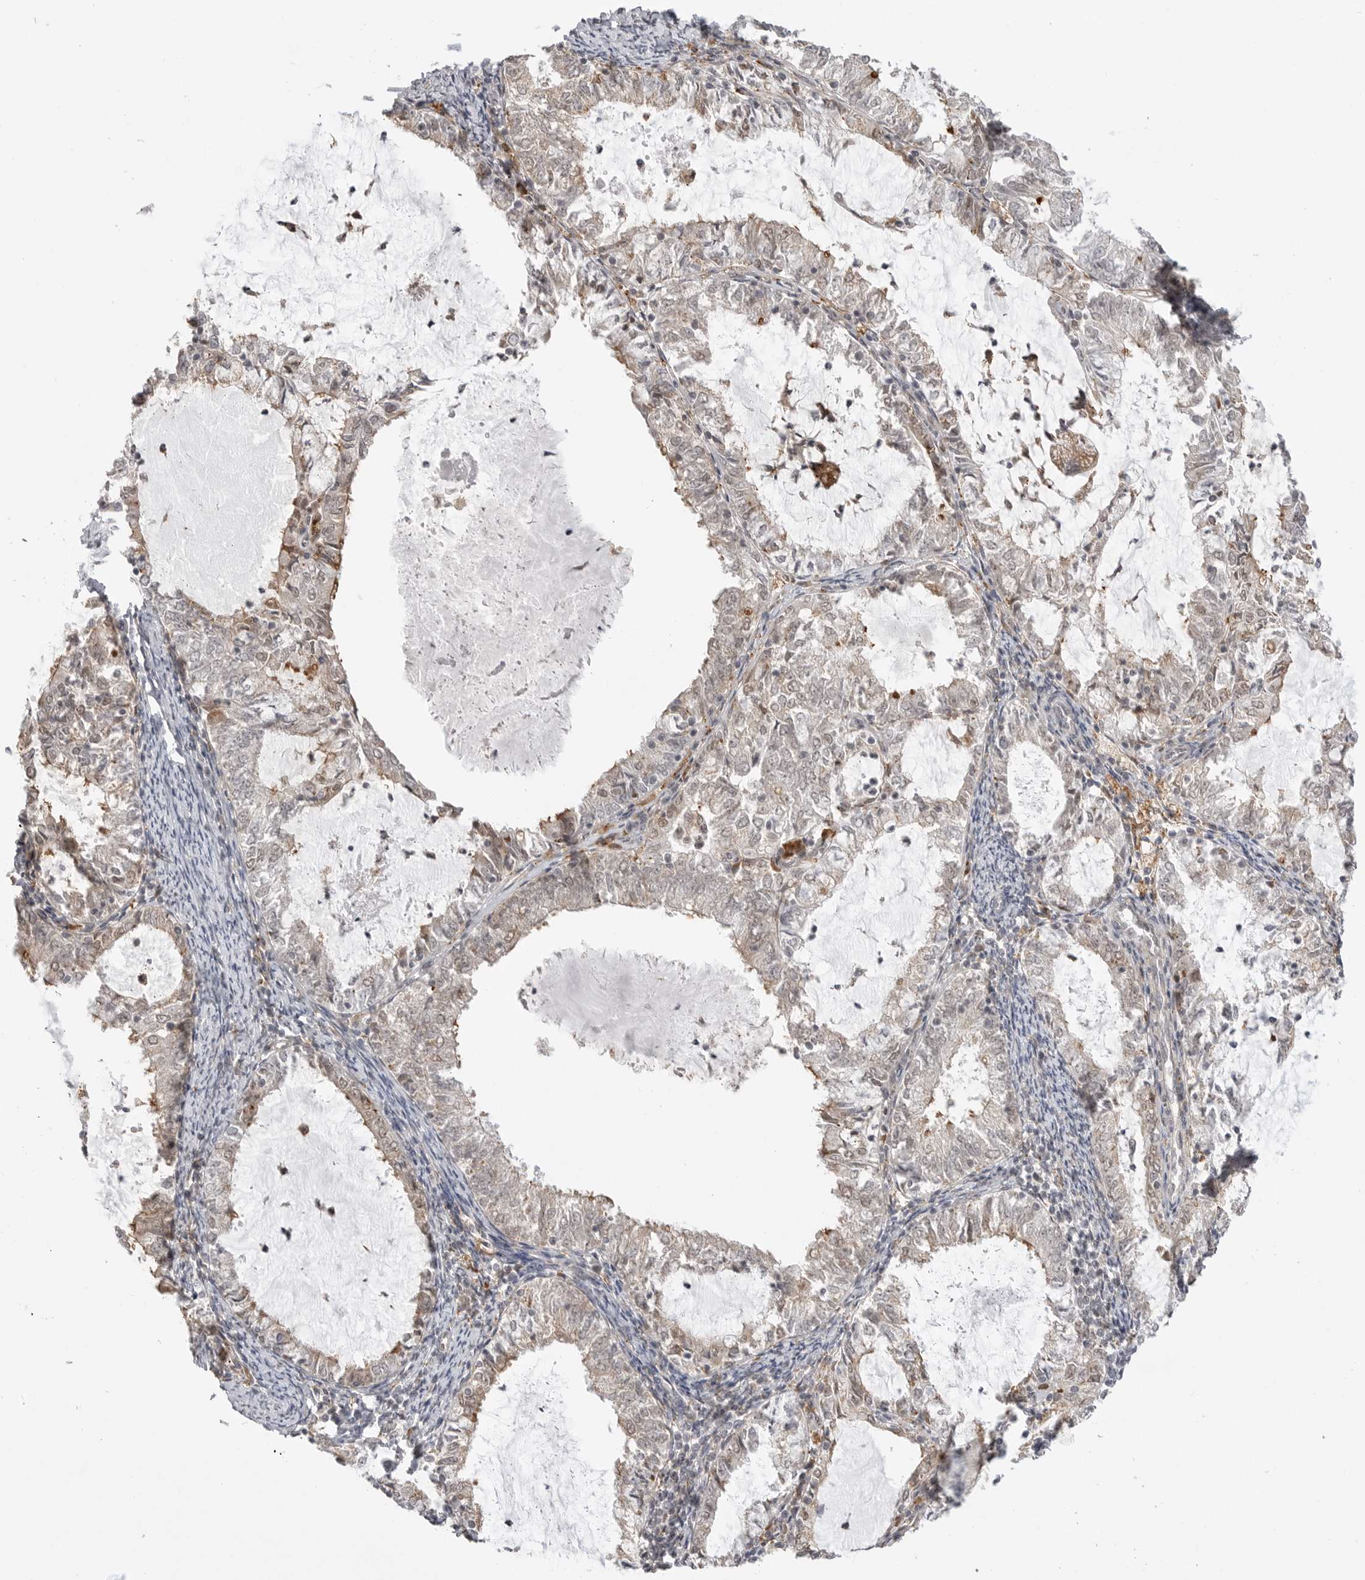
{"staining": {"intensity": "negative", "quantity": "none", "location": "none"}, "tissue": "endometrial cancer", "cell_type": "Tumor cells", "image_type": "cancer", "snomed": [{"axis": "morphology", "description": "Adenocarcinoma, NOS"}, {"axis": "topography", "description": "Endometrium"}], "caption": "Immunohistochemical staining of human endometrial cancer demonstrates no significant positivity in tumor cells.", "gene": "KALRN", "patient": {"sex": "female", "age": 57}}